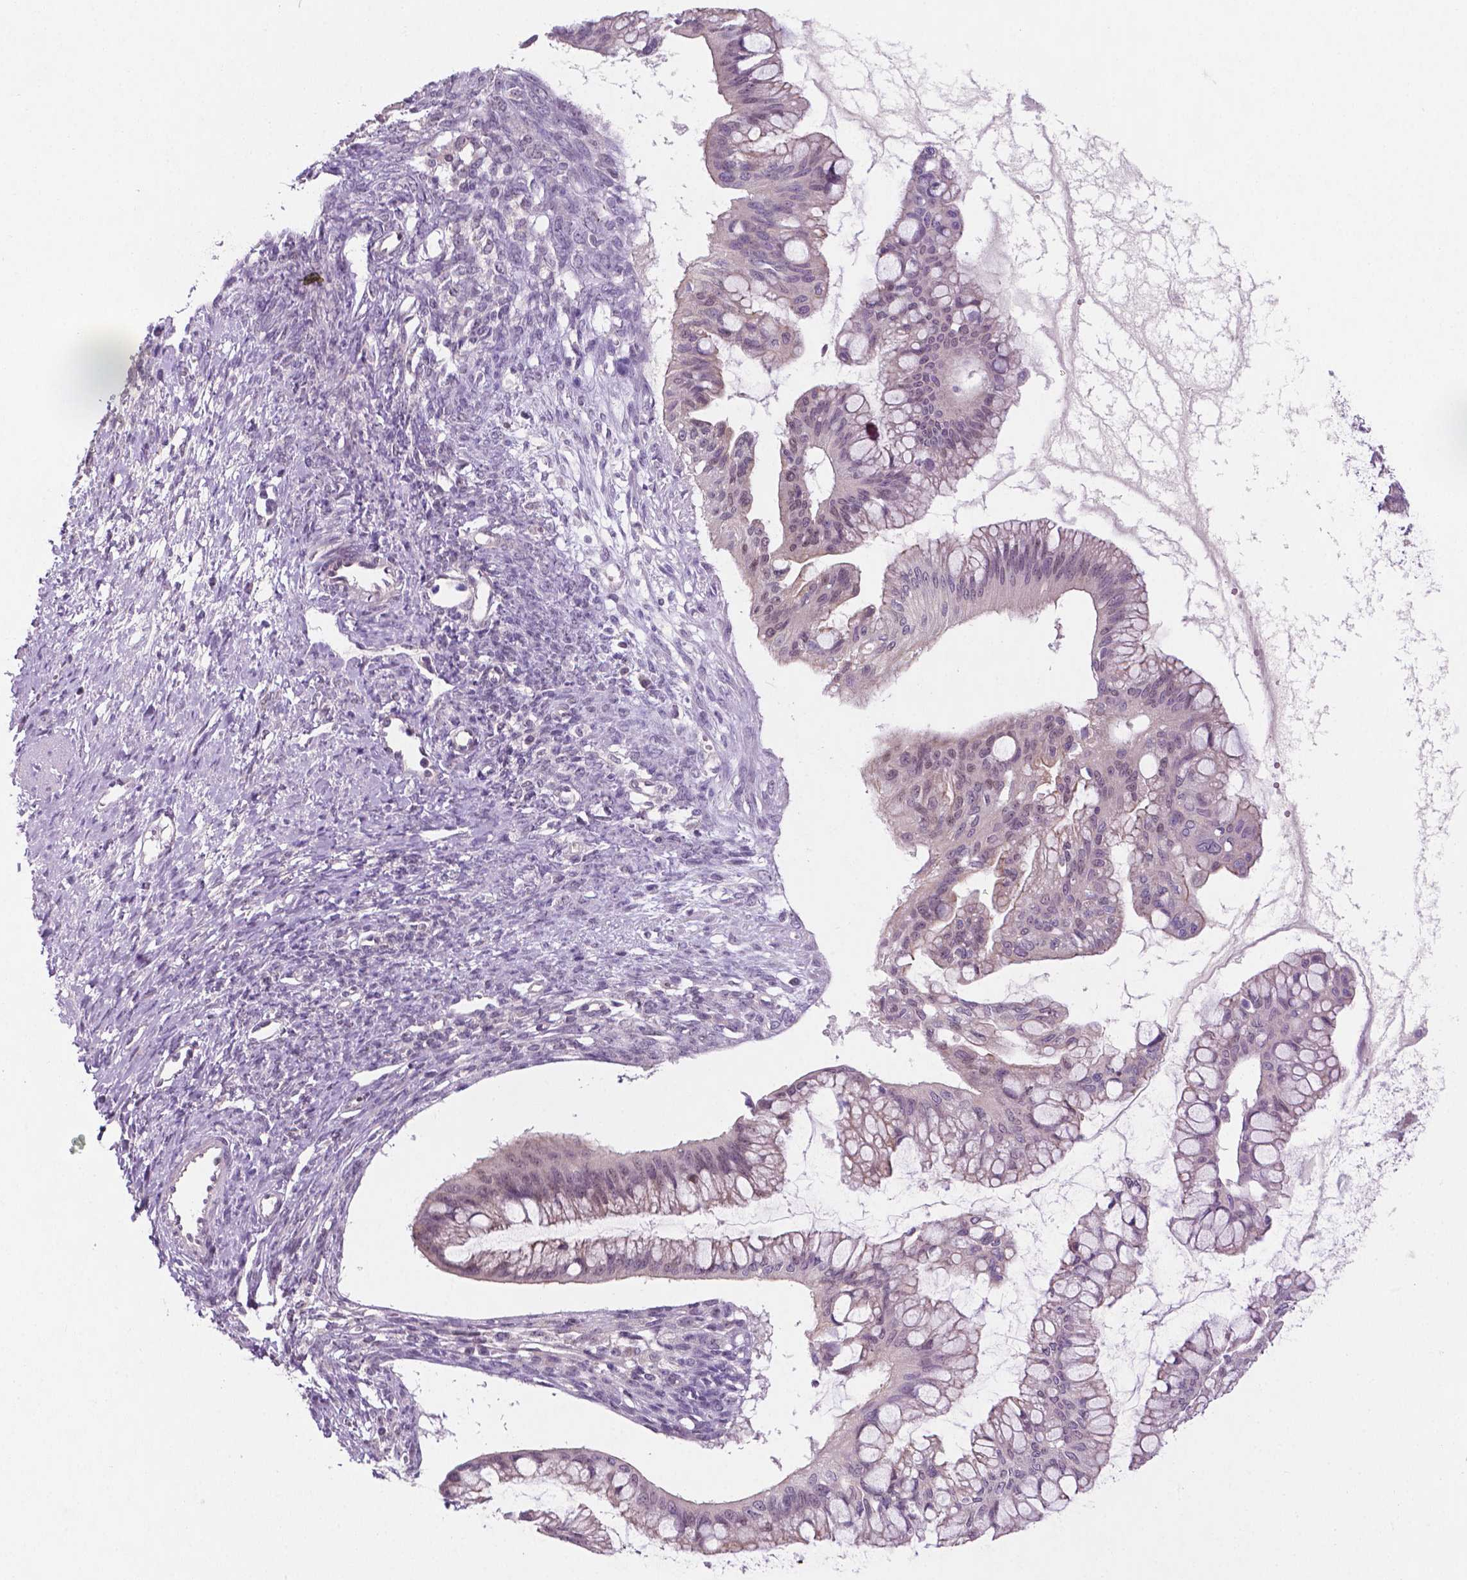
{"staining": {"intensity": "negative", "quantity": "none", "location": "none"}, "tissue": "ovarian cancer", "cell_type": "Tumor cells", "image_type": "cancer", "snomed": [{"axis": "morphology", "description": "Cystadenocarcinoma, mucinous, NOS"}, {"axis": "topography", "description": "Ovary"}], "caption": "High magnification brightfield microscopy of ovarian cancer (mucinous cystadenocarcinoma) stained with DAB (3,3'-diaminobenzidine) (brown) and counterstained with hematoxylin (blue): tumor cells show no significant staining.", "gene": "FAM50B", "patient": {"sex": "female", "age": 73}}